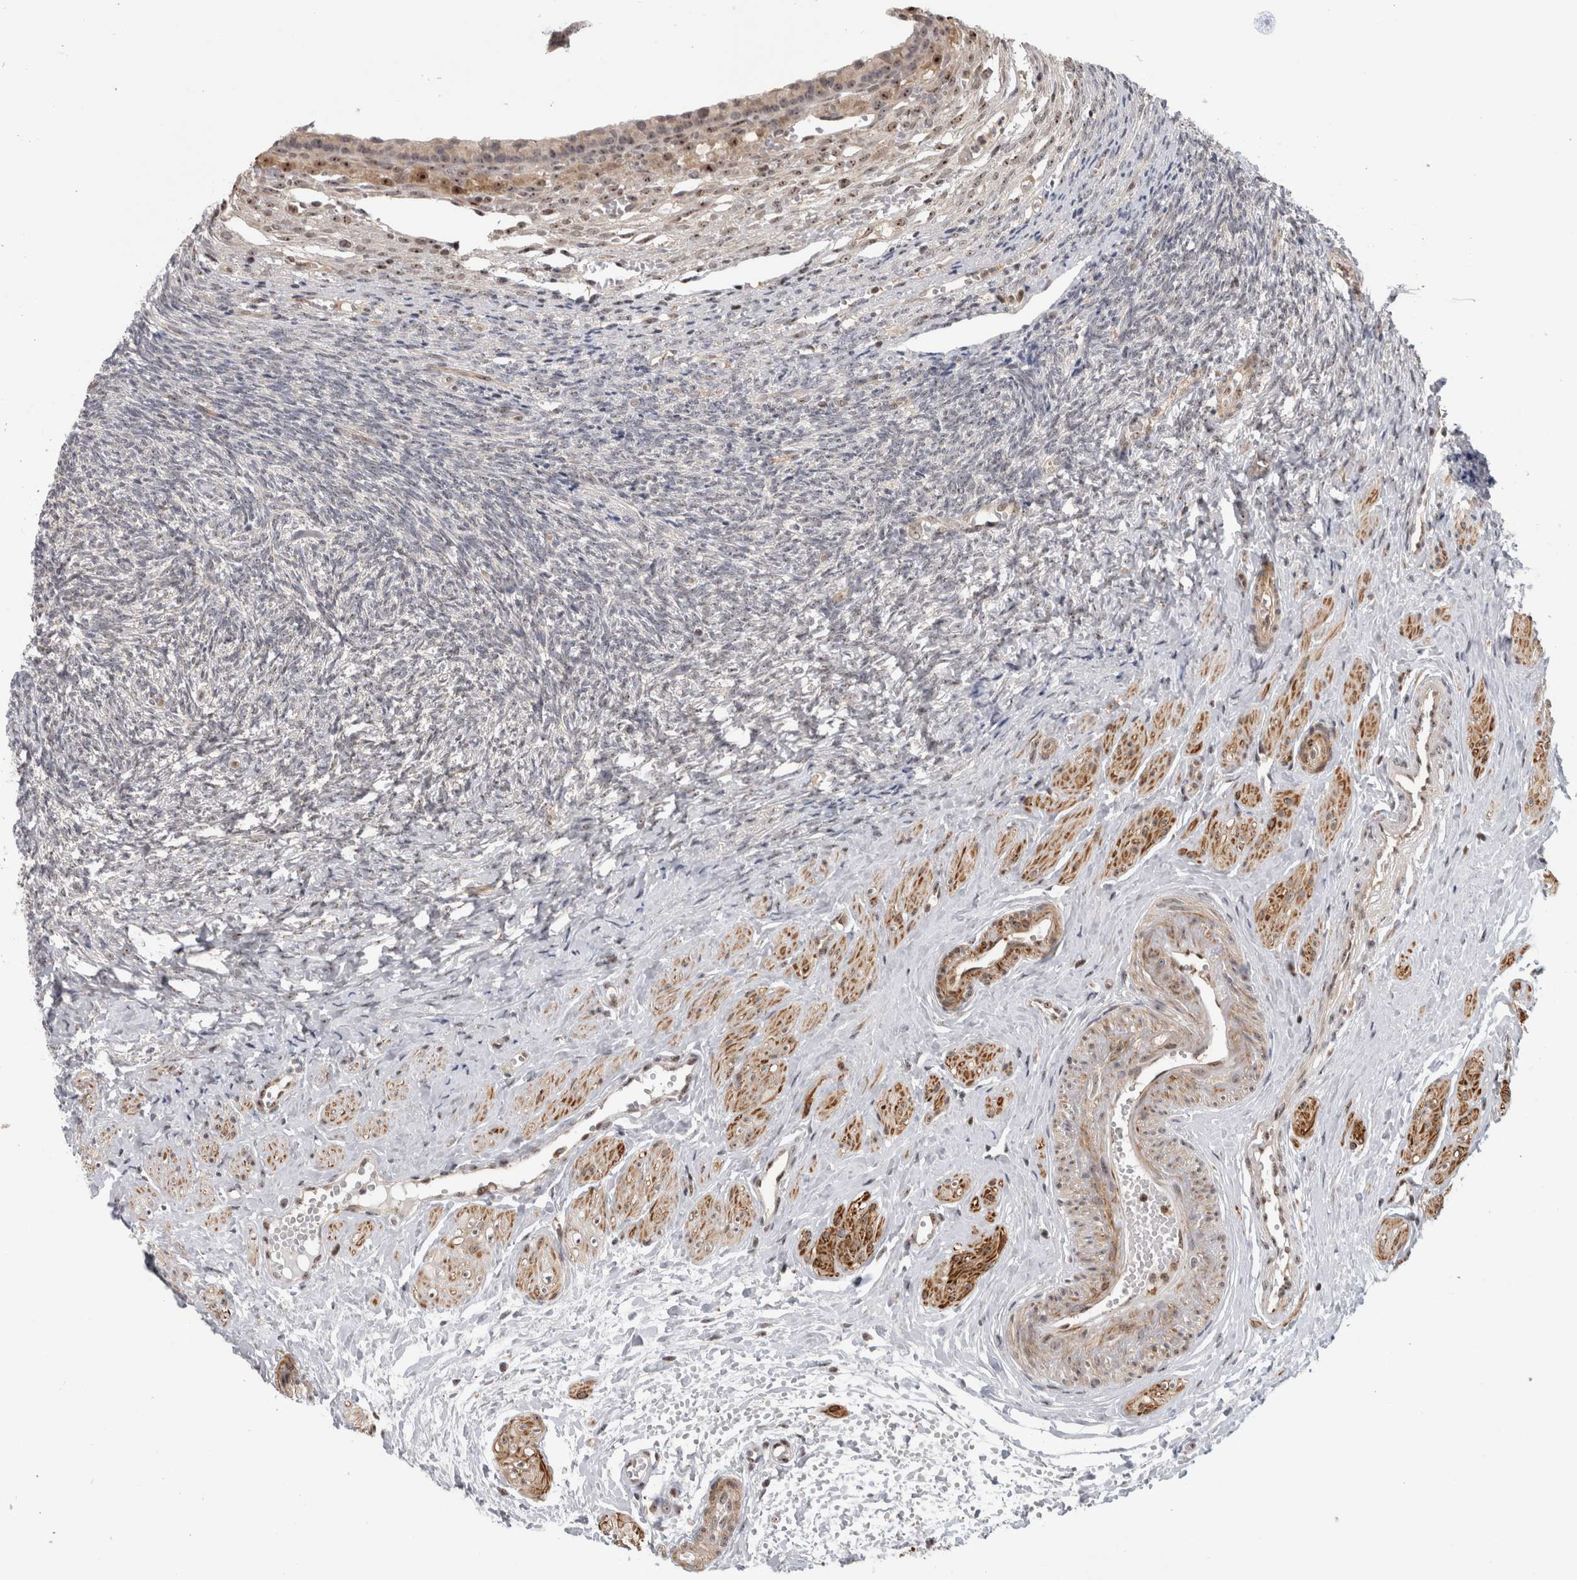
{"staining": {"intensity": "weak", "quantity": "25%-75%", "location": "nuclear"}, "tissue": "ovary", "cell_type": "Ovarian stroma cells", "image_type": "normal", "snomed": [{"axis": "morphology", "description": "Normal tissue, NOS"}, {"axis": "topography", "description": "Ovary"}], "caption": "Immunohistochemistry histopathology image of unremarkable human ovary stained for a protein (brown), which shows low levels of weak nuclear staining in approximately 25%-75% of ovarian stroma cells.", "gene": "TDRD7", "patient": {"sex": "female", "age": 41}}